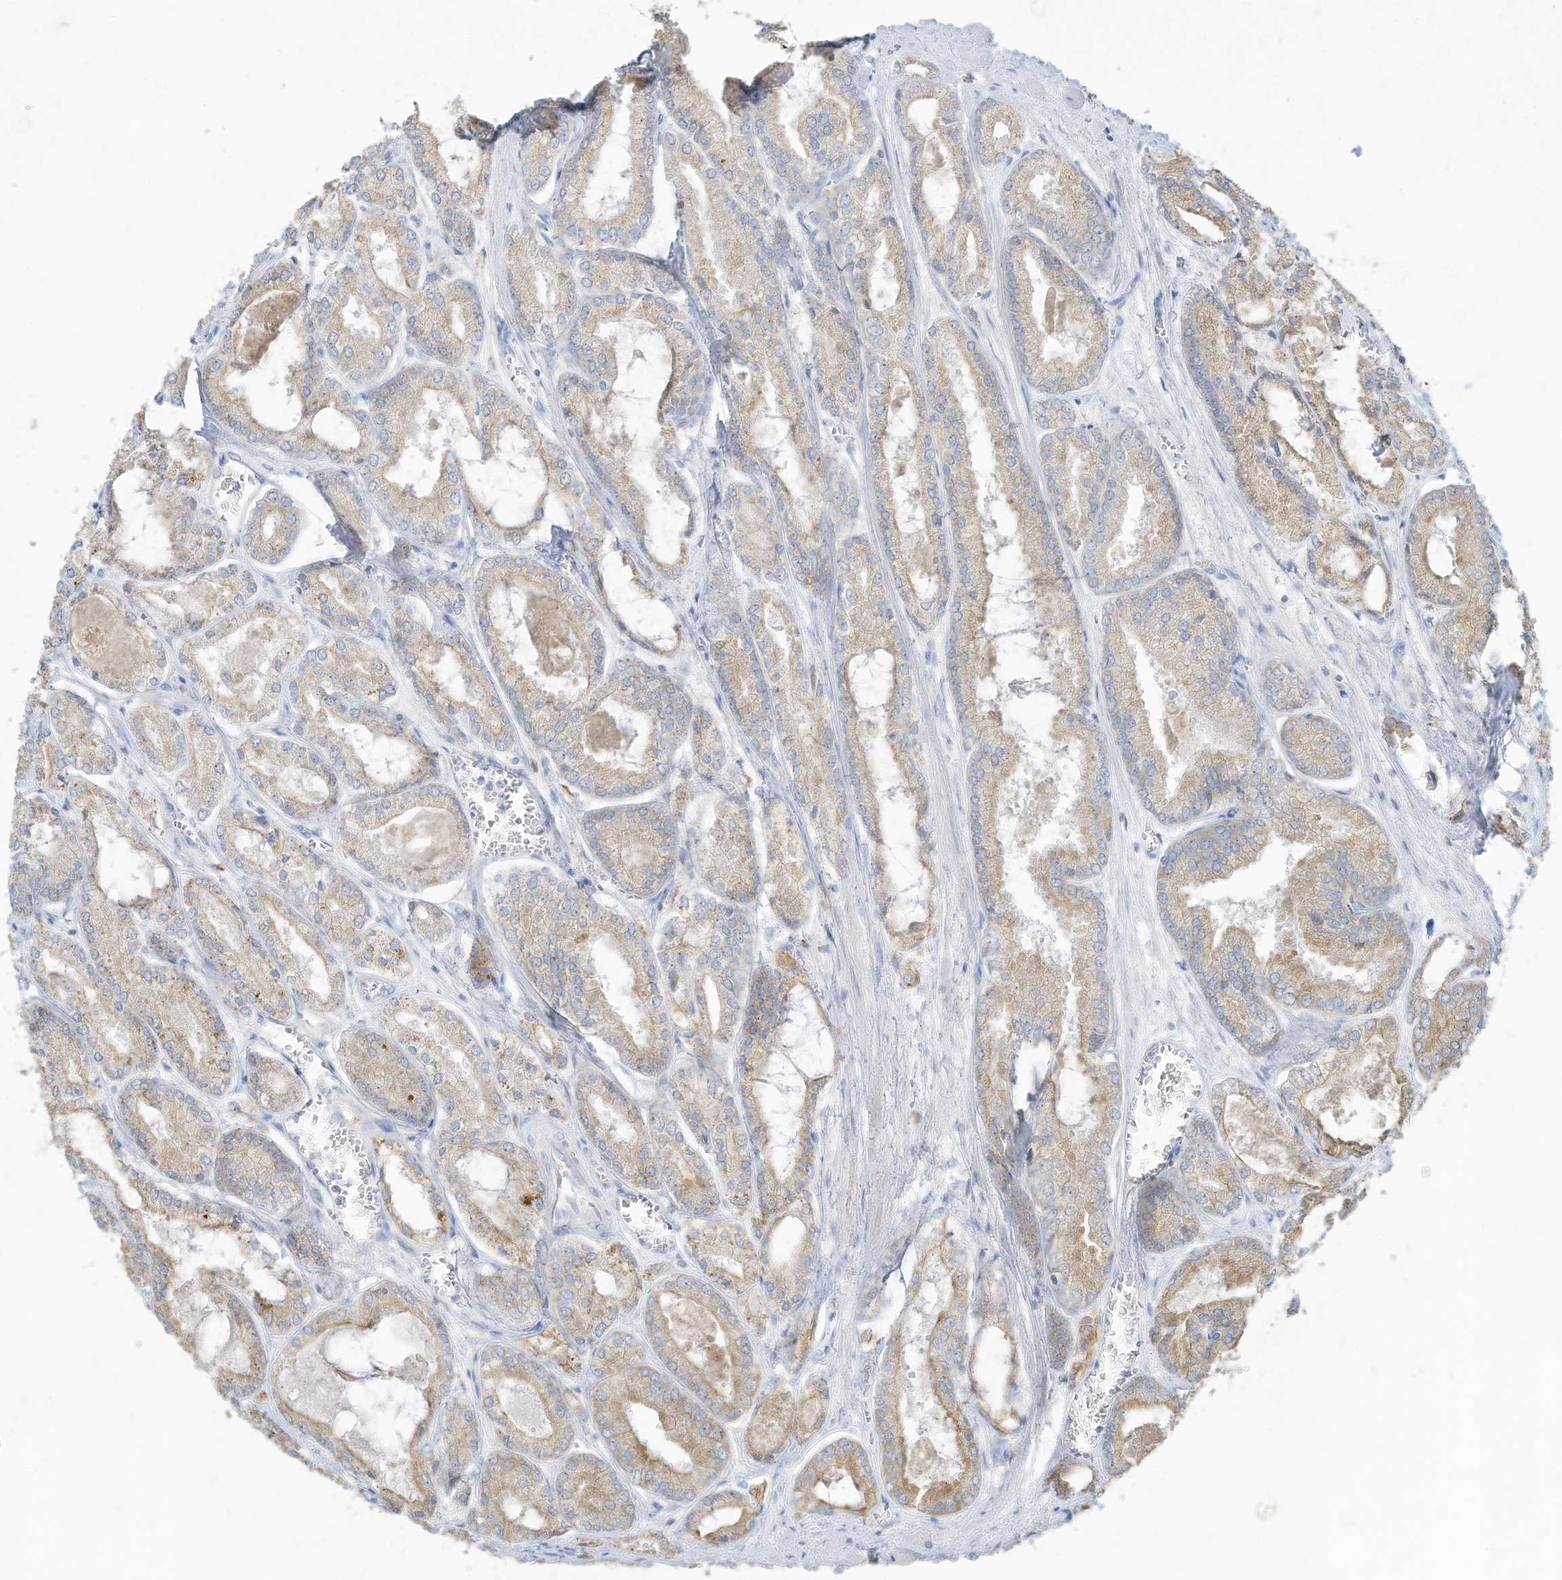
{"staining": {"intensity": "weak", "quantity": ">75%", "location": "cytoplasmic/membranous"}, "tissue": "prostate cancer", "cell_type": "Tumor cells", "image_type": "cancer", "snomed": [{"axis": "morphology", "description": "Adenocarcinoma, Low grade"}, {"axis": "topography", "description": "Prostate"}], "caption": "Immunohistochemistry (IHC) of prostate cancer demonstrates low levels of weak cytoplasmic/membranous staining in about >75% of tumor cells.", "gene": "TUBE1", "patient": {"sex": "male", "age": 67}}